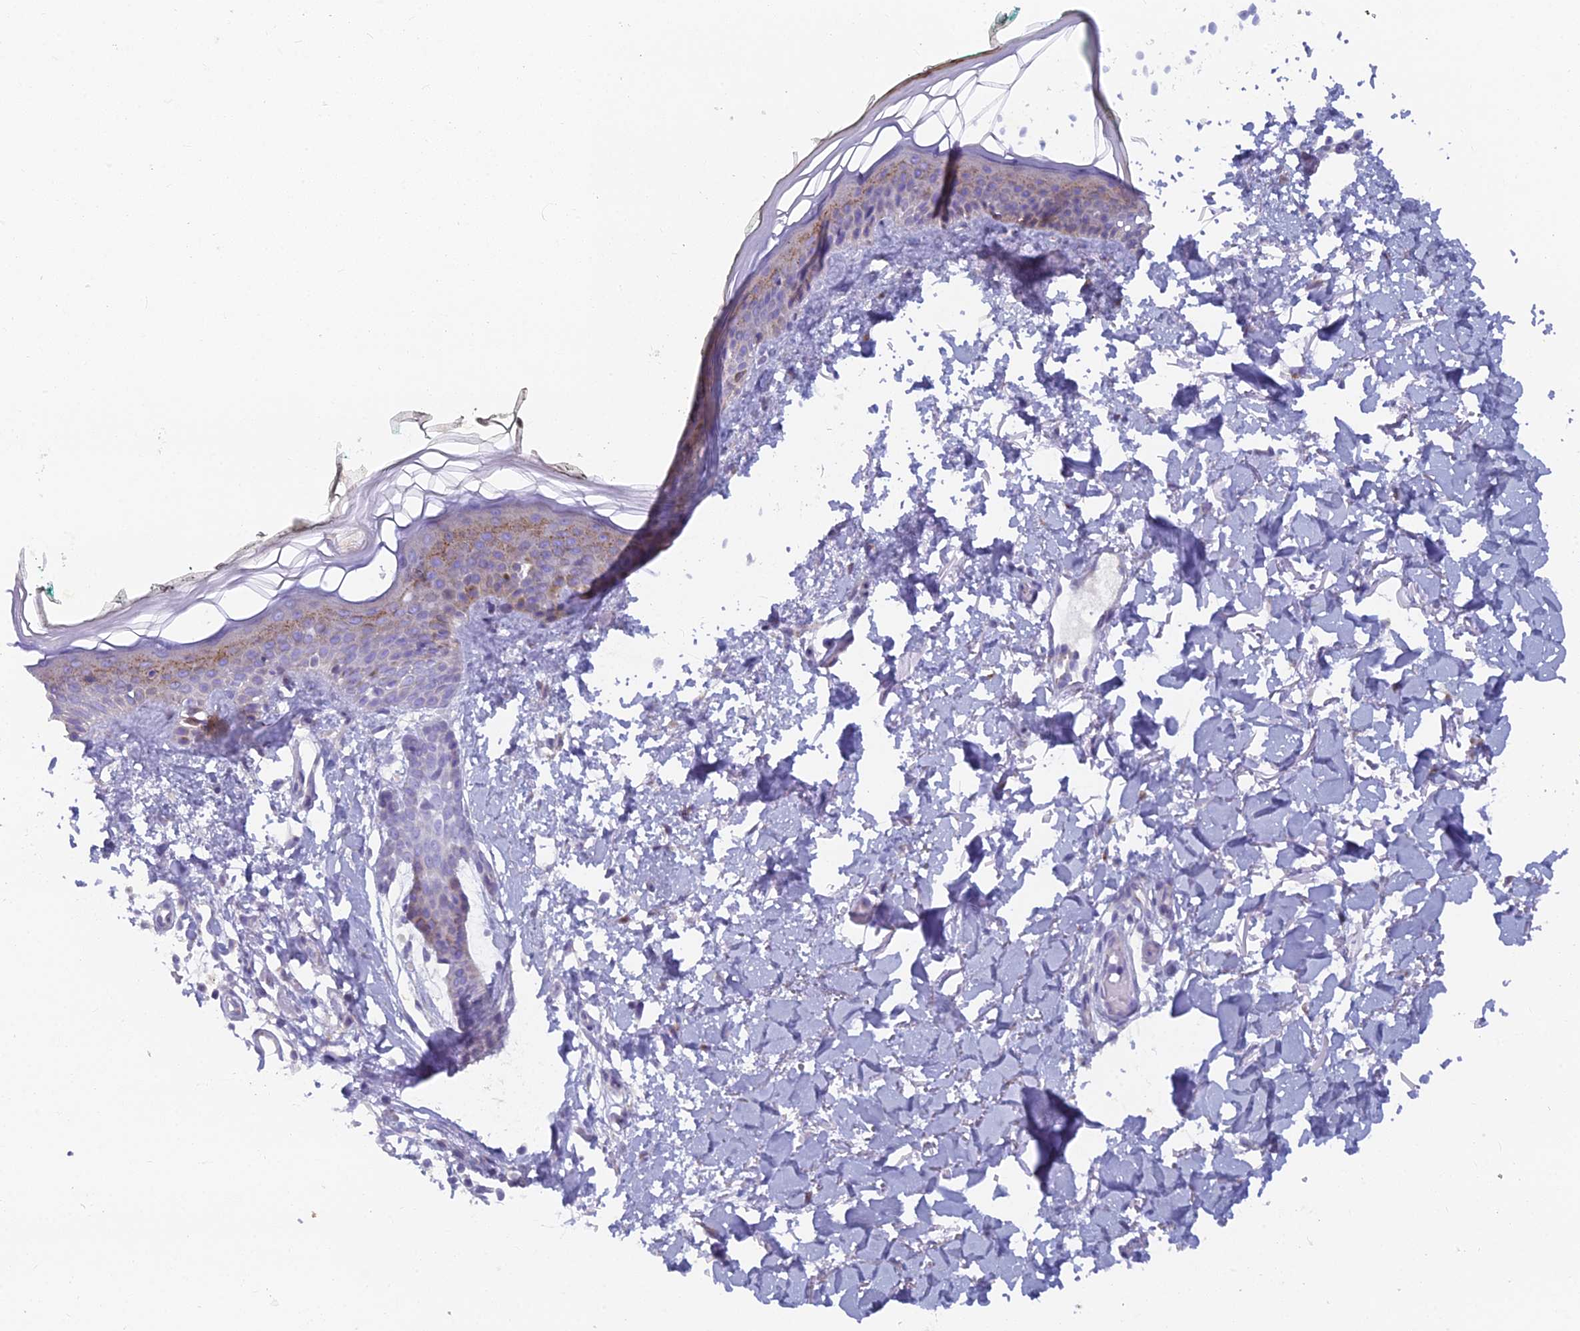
{"staining": {"intensity": "negative", "quantity": "none", "location": "none"}, "tissue": "skin", "cell_type": "Fibroblasts", "image_type": "normal", "snomed": [{"axis": "morphology", "description": "Normal tissue, NOS"}, {"axis": "topography", "description": "Skin"}], "caption": "A high-resolution micrograph shows IHC staining of benign skin, which shows no significant positivity in fibroblasts.", "gene": "B9D2", "patient": {"sex": "male", "age": 62}}